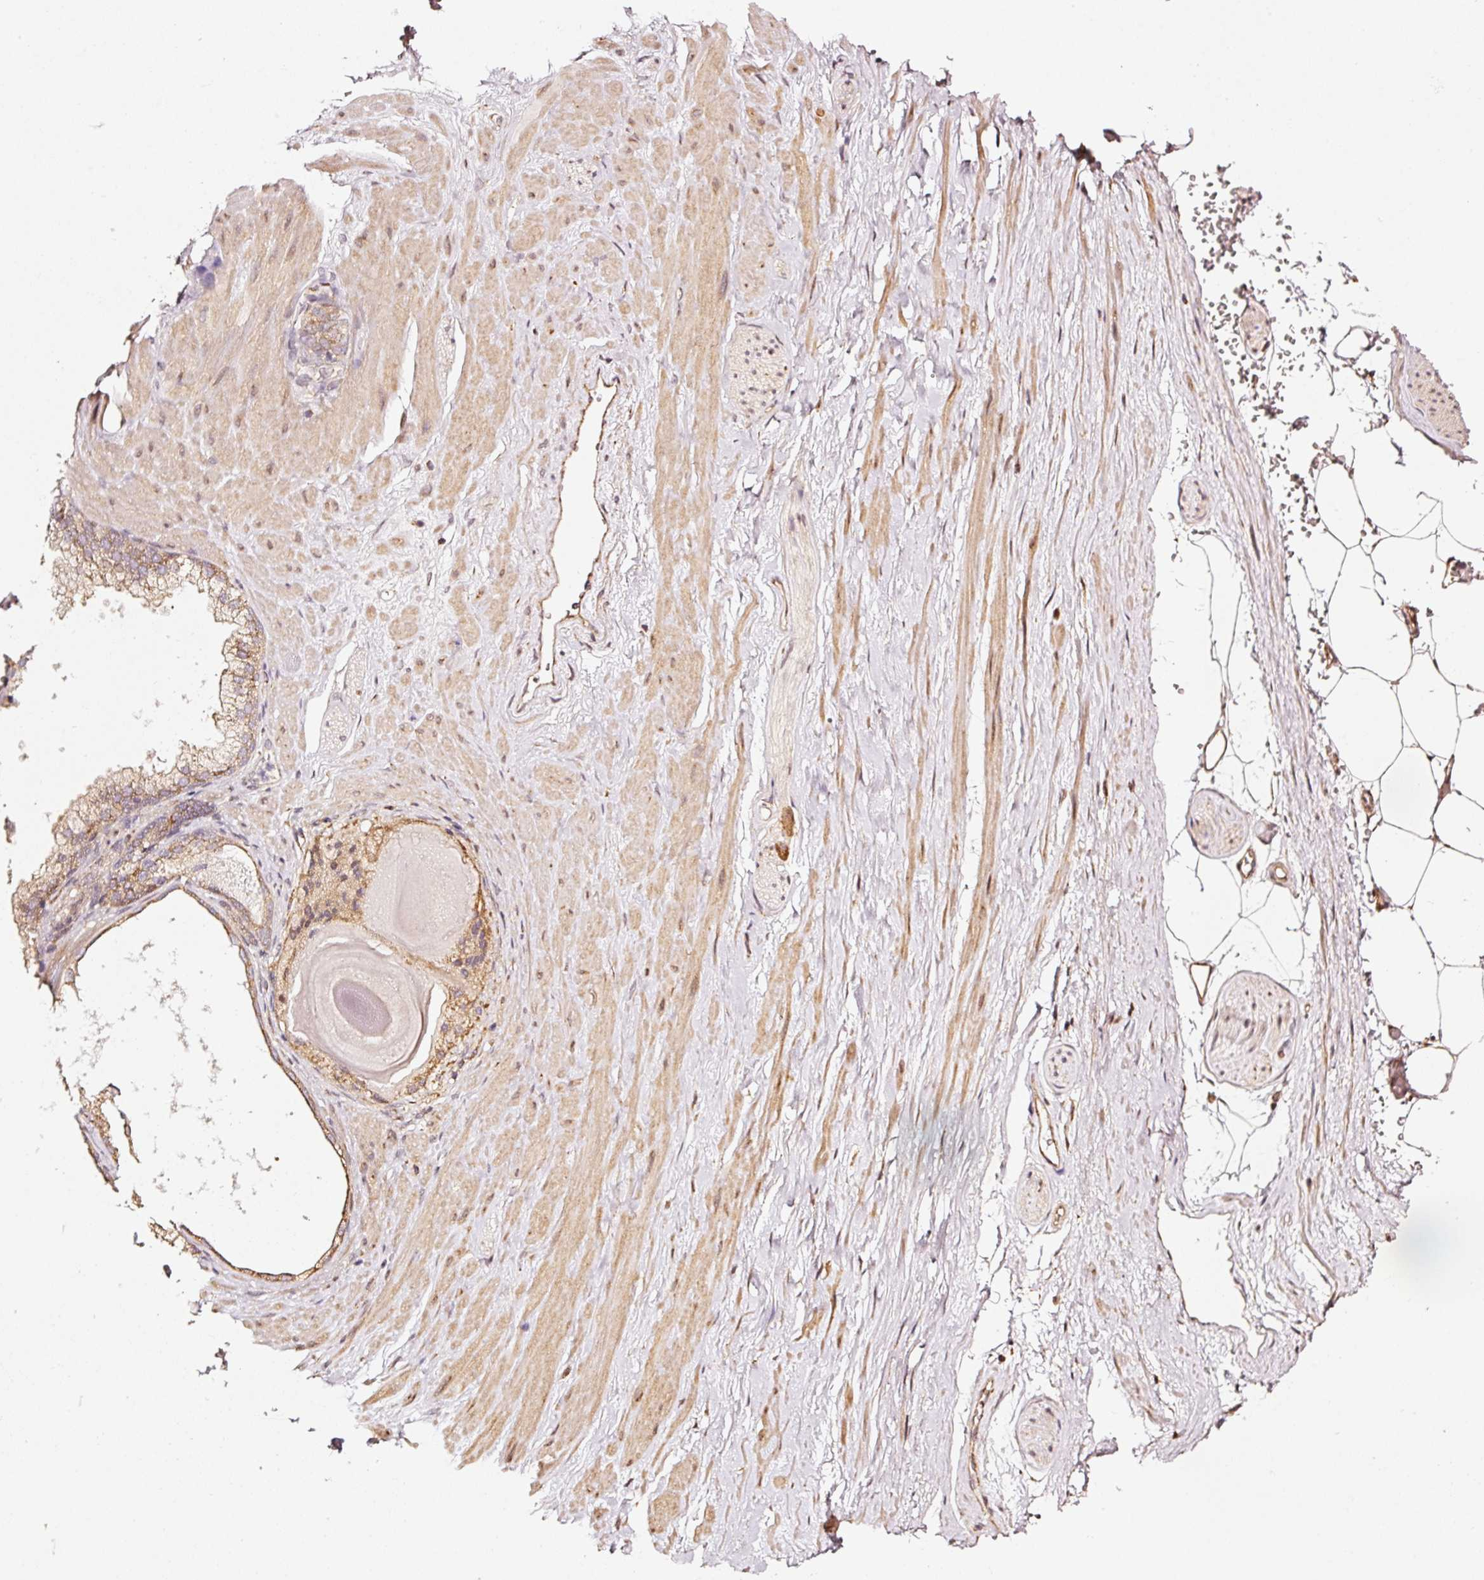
{"staining": {"intensity": "weak", "quantity": ">75%", "location": "cytoplasmic/membranous"}, "tissue": "adipose tissue", "cell_type": "Adipocytes", "image_type": "normal", "snomed": [{"axis": "morphology", "description": "Normal tissue, NOS"}, {"axis": "topography", "description": "Prostate"}, {"axis": "topography", "description": "Peripheral nerve tissue"}], "caption": "Protein expression analysis of unremarkable human adipose tissue reveals weak cytoplasmic/membranous positivity in about >75% of adipocytes. (brown staining indicates protein expression, while blue staining denotes nuclei).", "gene": "RAB35", "patient": {"sex": "male", "age": 61}}